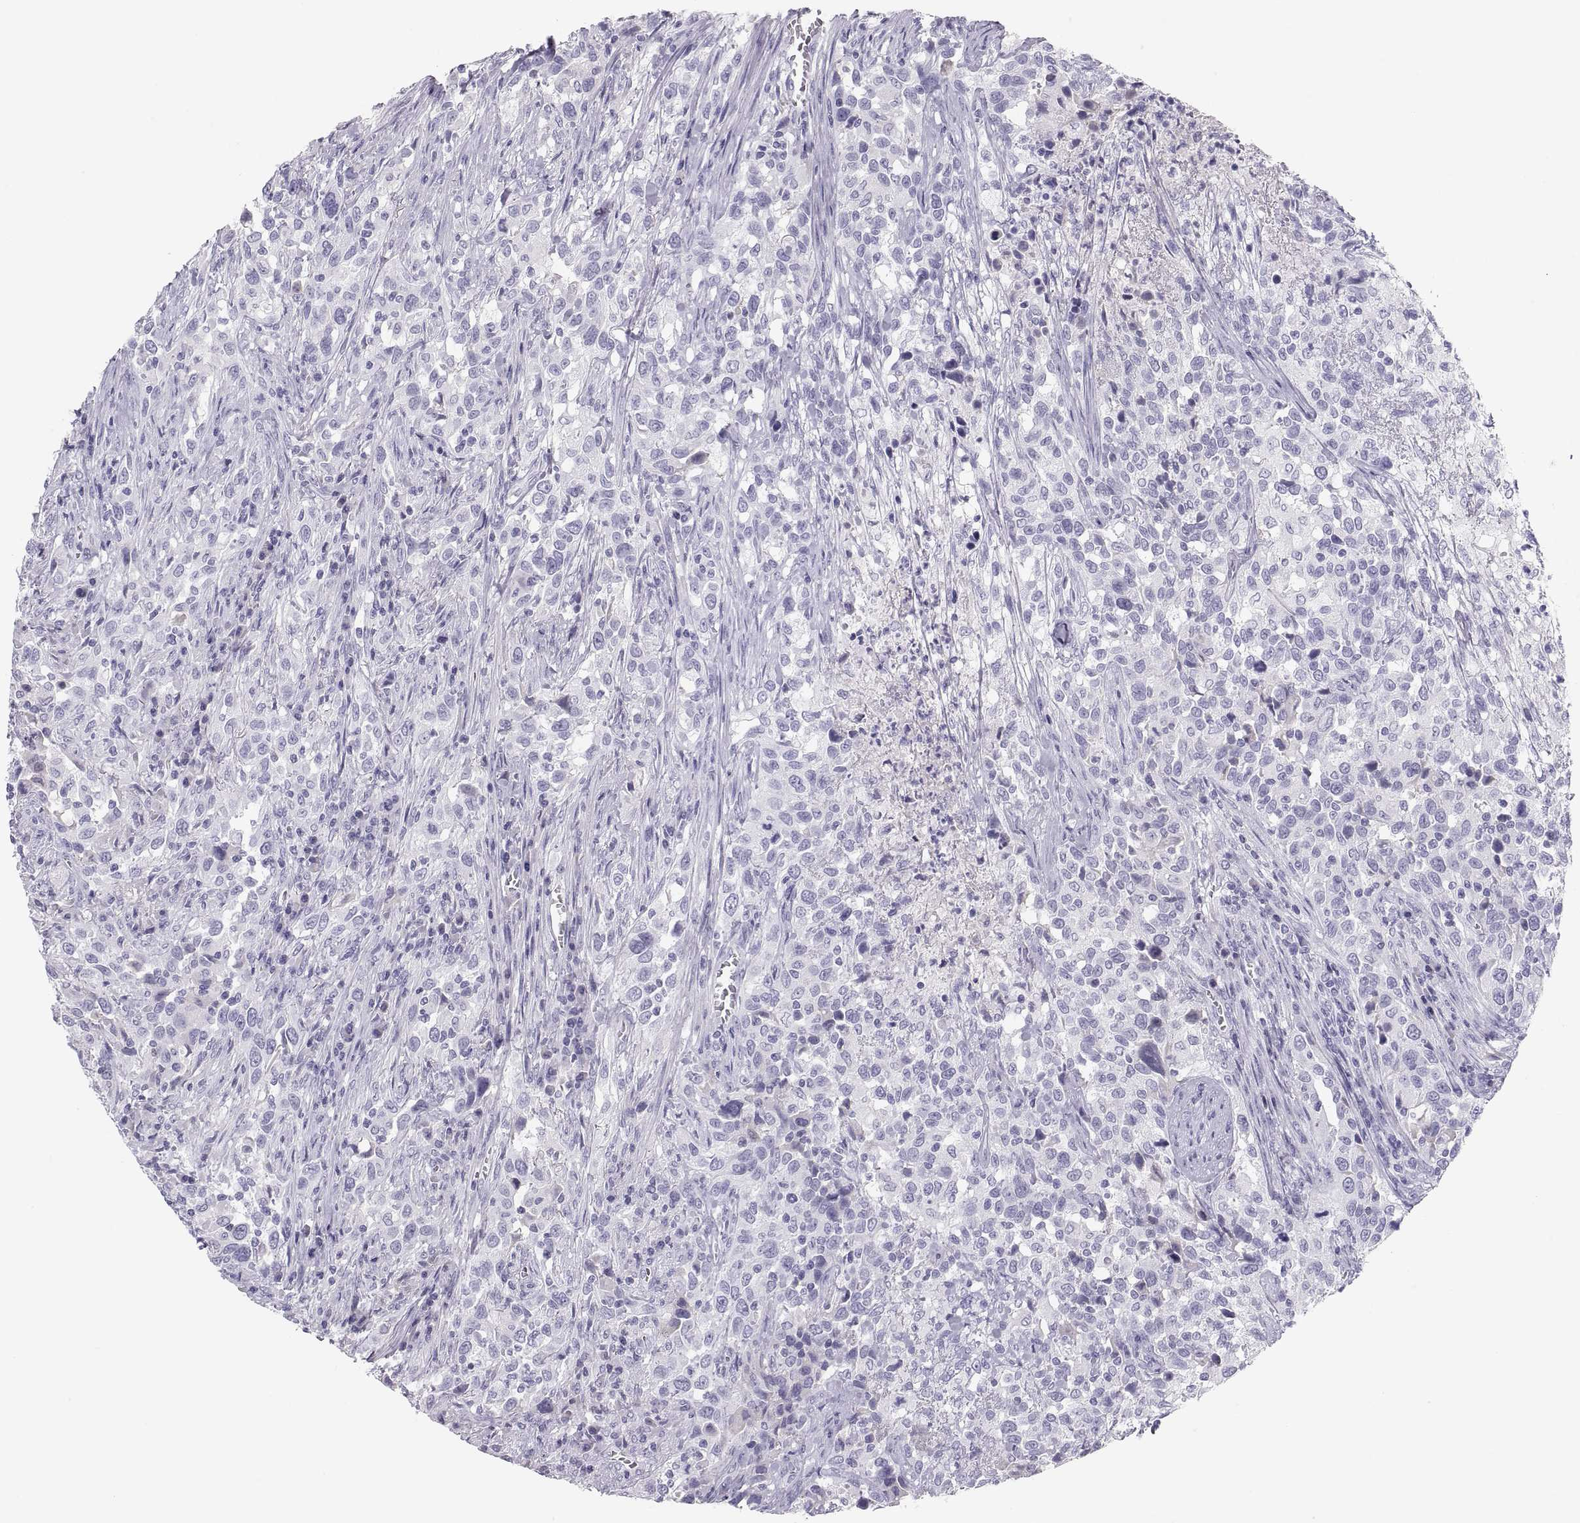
{"staining": {"intensity": "negative", "quantity": "none", "location": "none"}, "tissue": "urothelial cancer", "cell_type": "Tumor cells", "image_type": "cancer", "snomed": [{"axis": "morphology", "description": "Urothelial carcinoma, NOS"}, {"axis": "morphology", "description": "Urothelial carcinoma, High grade"}, {"axis": "topography", "description": "Urinary bladder"}], "caption": "Immunohistochemical staining of high-grade urothelial carcinoma displays no significant expression in tumor cells.", "gene": "MAGEB2", "patient": {"sex": "female", "age": 64}}